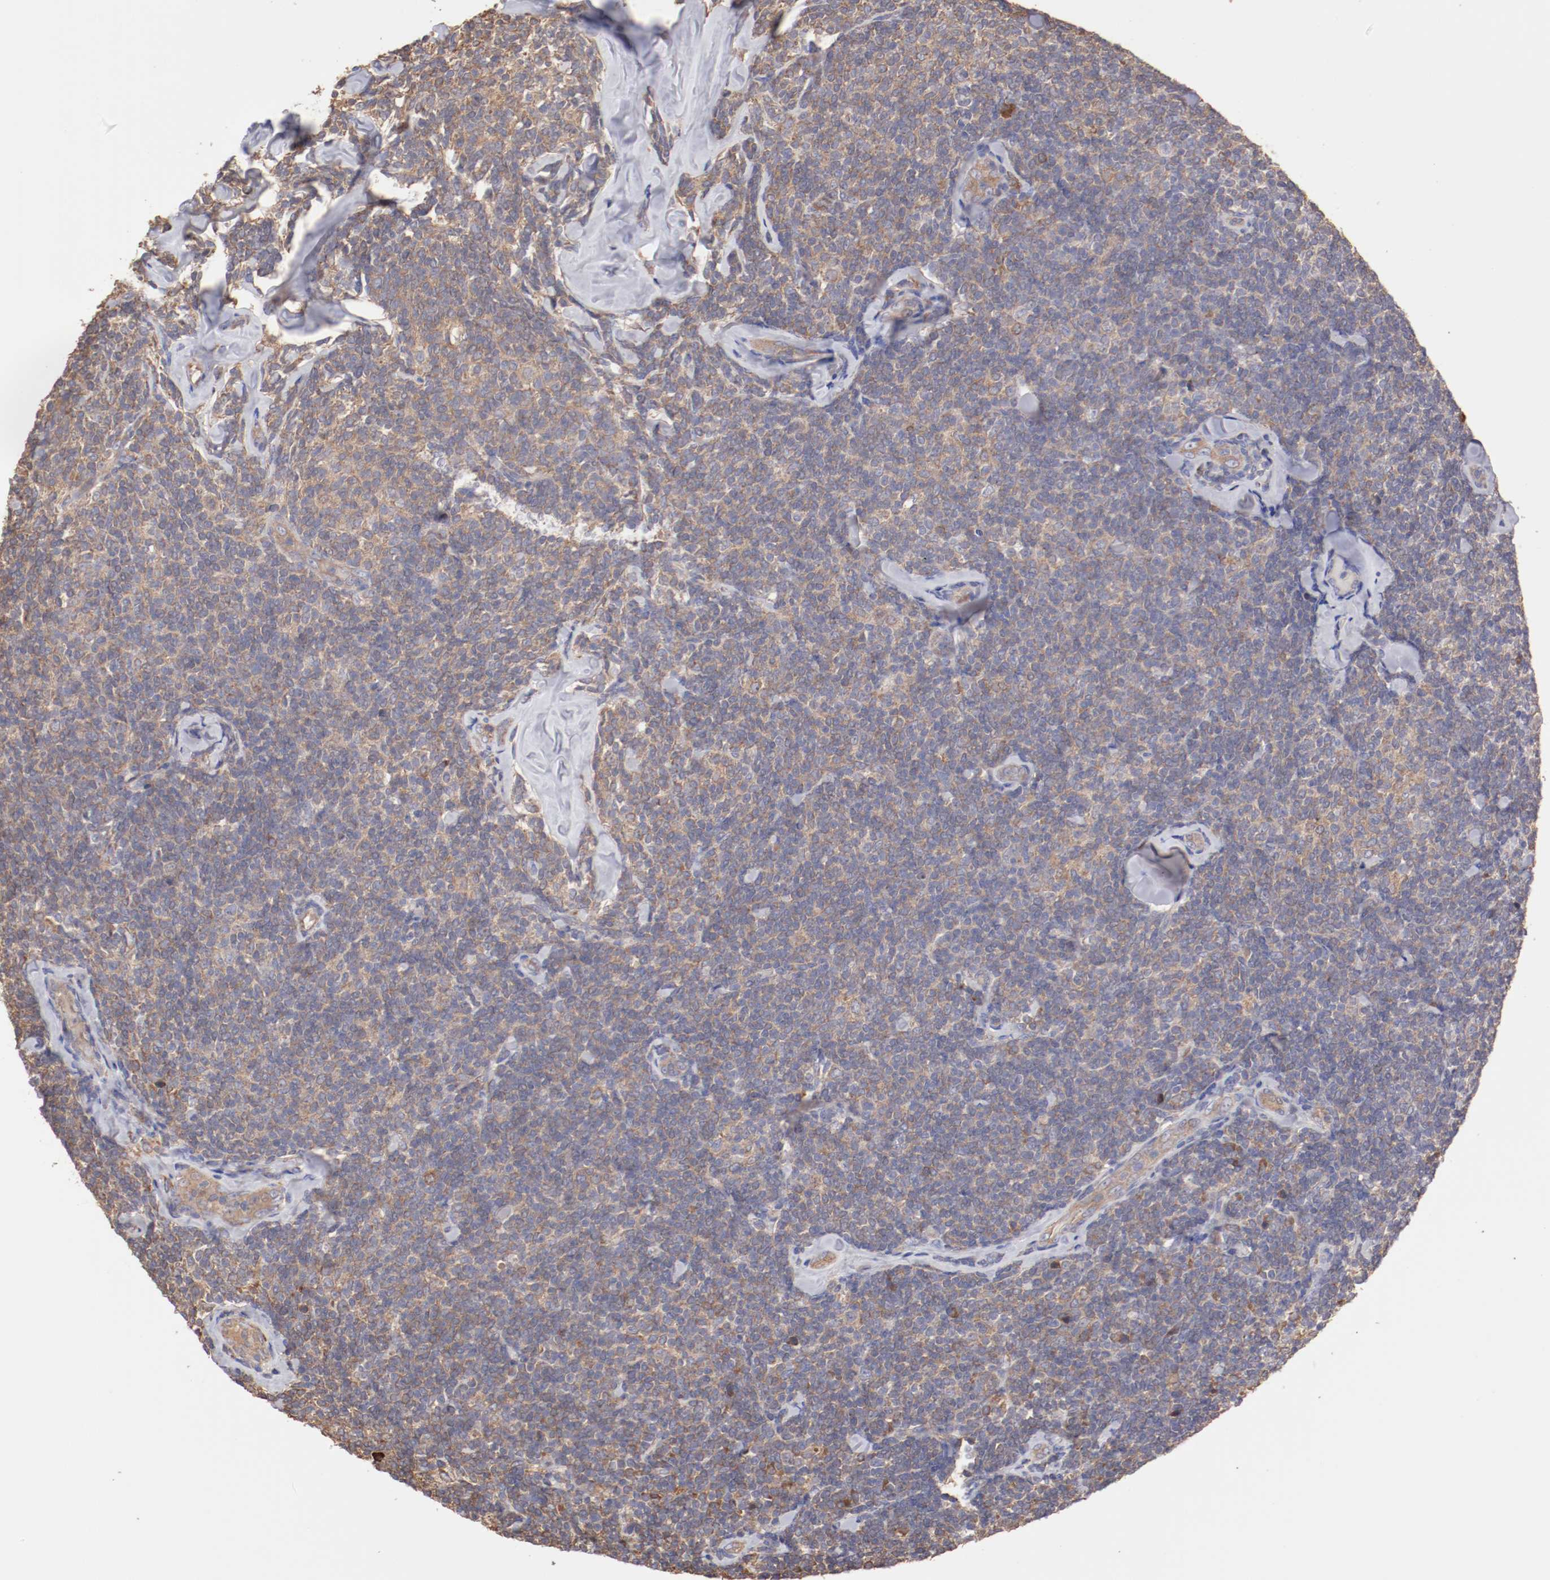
{"staining": {"intensity": "weak", "quantity": "25%-75%", "location": "cytoplasmic/membranous"}, "tissue": "lymphoma", "cell_type": "Tumor cells", "image_type": "cancer", "snomed": [{"axis": "morphology", "description": "Malignant lymphoma, non-Hodgkin's type, Low grade"}, {"axis": "topography", "description": "Lymph node"}], "caption": "Weak cytoplasmic/membranous protein positivity is appreciated in about 25%-75% of tumor cells in lymphoma.", "gene": "NFKBIE", "patient": {"sex": "female", "age": 56}}